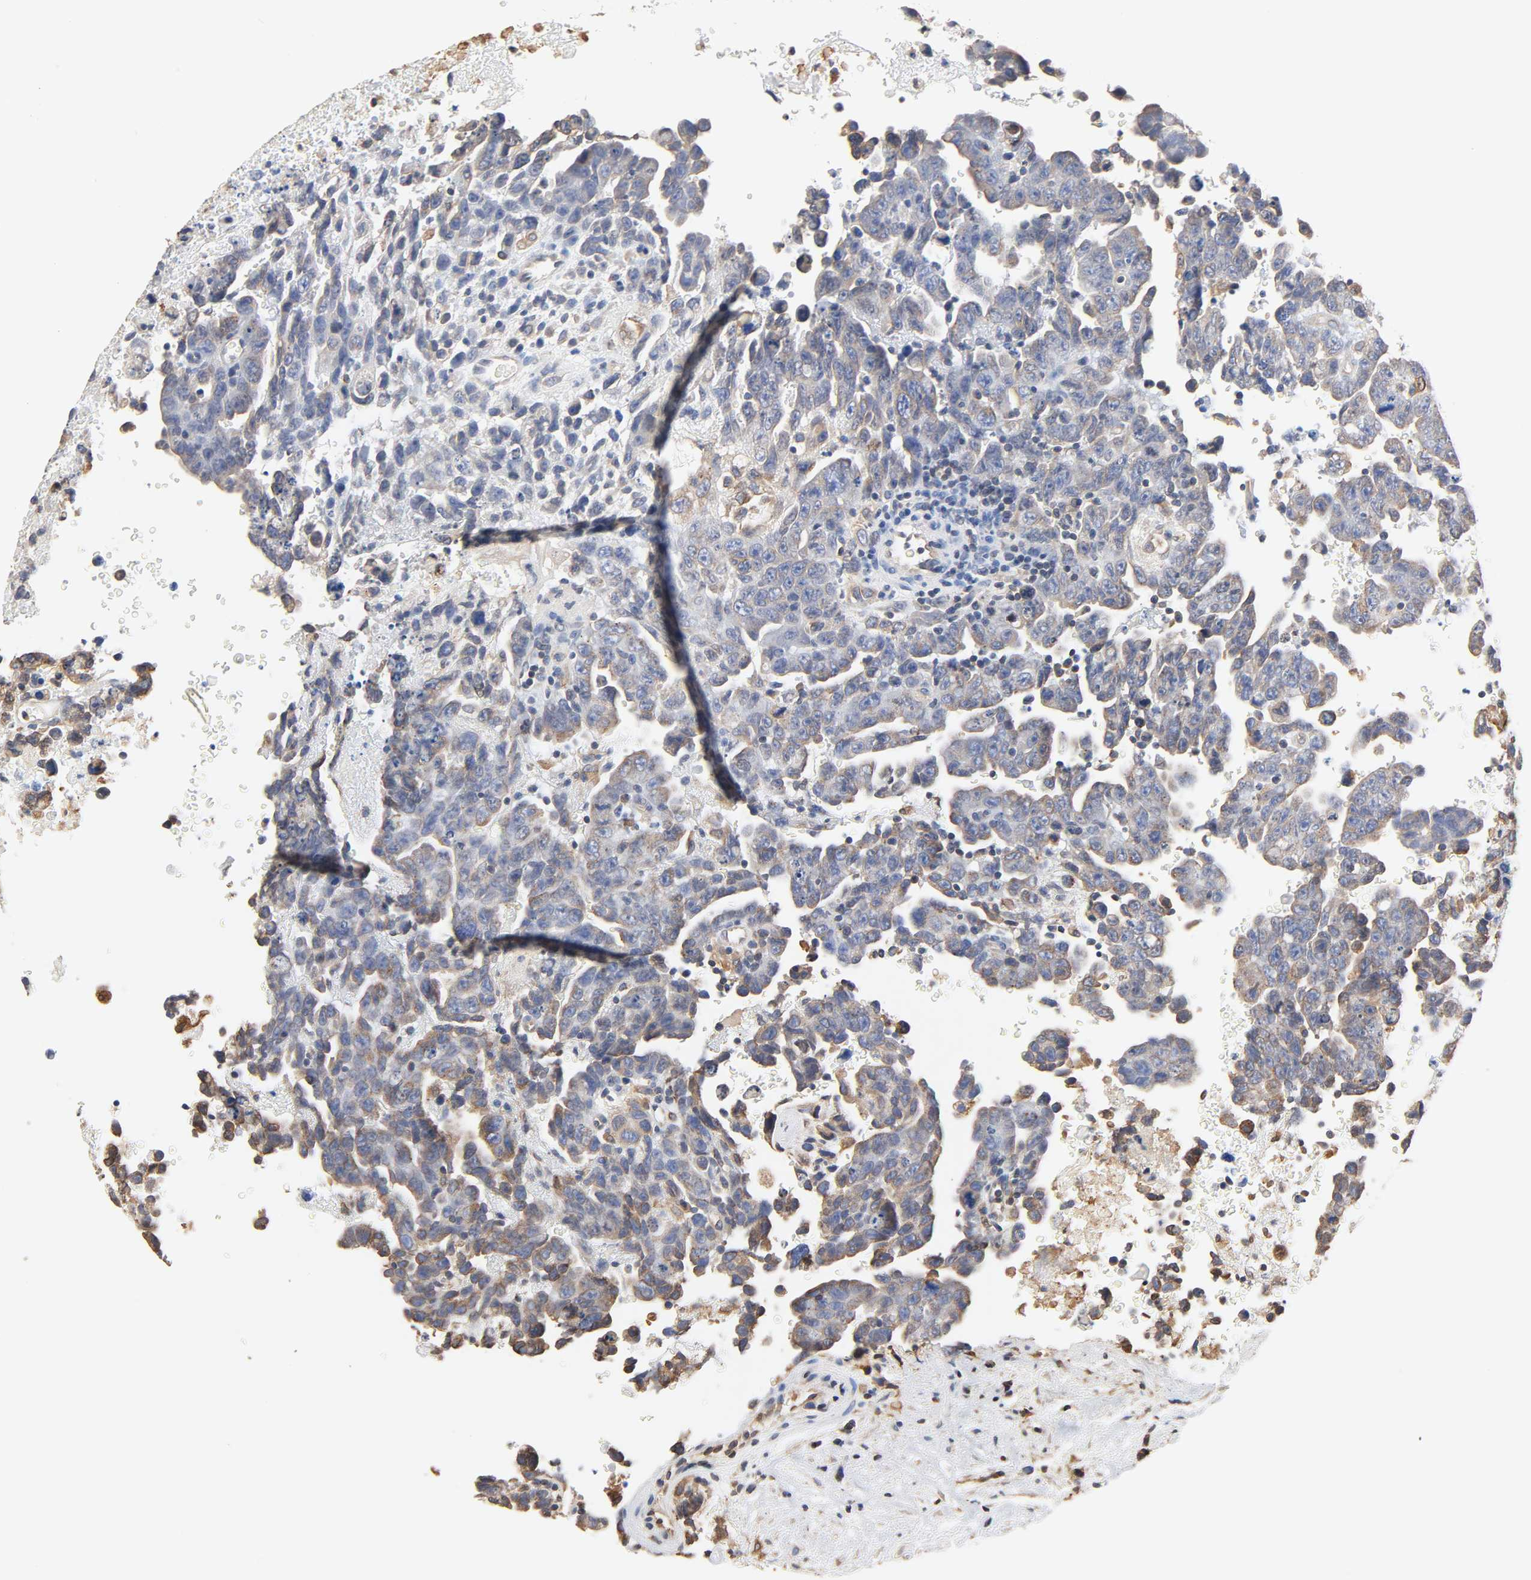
{"staining": {"intensity": "moderate", "quantity": ">75%", "location": "cytoplasmic/membranous"}, "tissue": "testis cancer", "cell_type": "Tumor cells", "image_type": "cancer", "snomed": [{"axis": "morphology", "description": "Carcinoma, Embryonal, NOS"}, {"axis": "topography", "description": "Testis"}], "caption": "Human testis embryonal carcinoma stained with a brown dye exhibits moderate cytoplasmic/membranous positive staining in approximately >75% of tumor cells.", "gene": "BCAP31", "patient": {"sex": "male", "age": 28}}